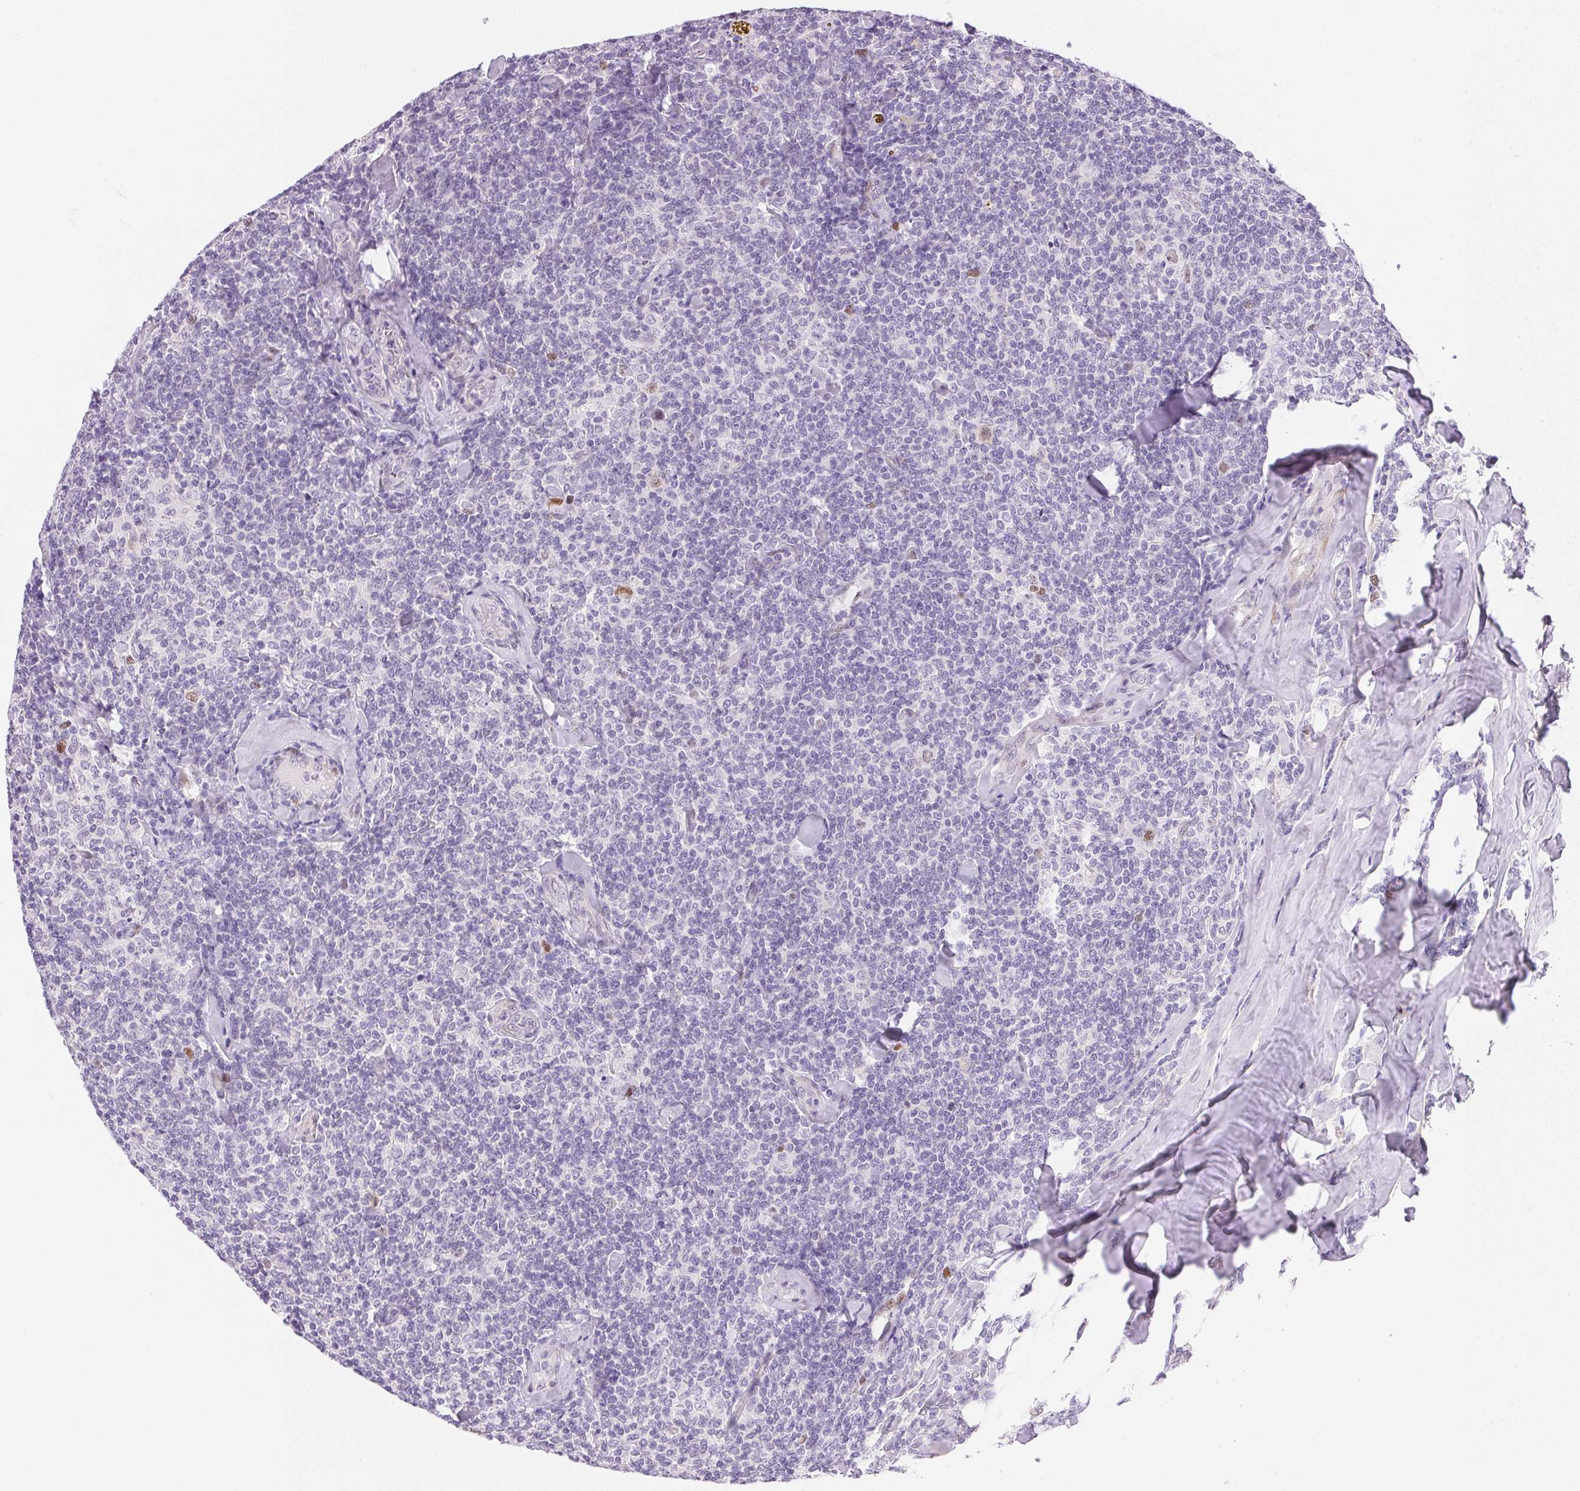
{"staining": {"intensity": "negative", "quantity": "none", "location": "none"}, "tissue": "lymphoma", "cell_type": "Tumor cells", "image_type": "cancer", "snomed": [{"axis": "morphology", "description": "Malignant lymphoma, non-Hodgkin's type, Low grade"}, {"axis": "topography", "description": "Lymph node"}], "caption": "Tumor cells are negative for brown protein staining in low-grade malignant lymphoma, non-Hodgkin's type.", "gene": "SMTN", "patient": {"sex": "female", "age": 56}}